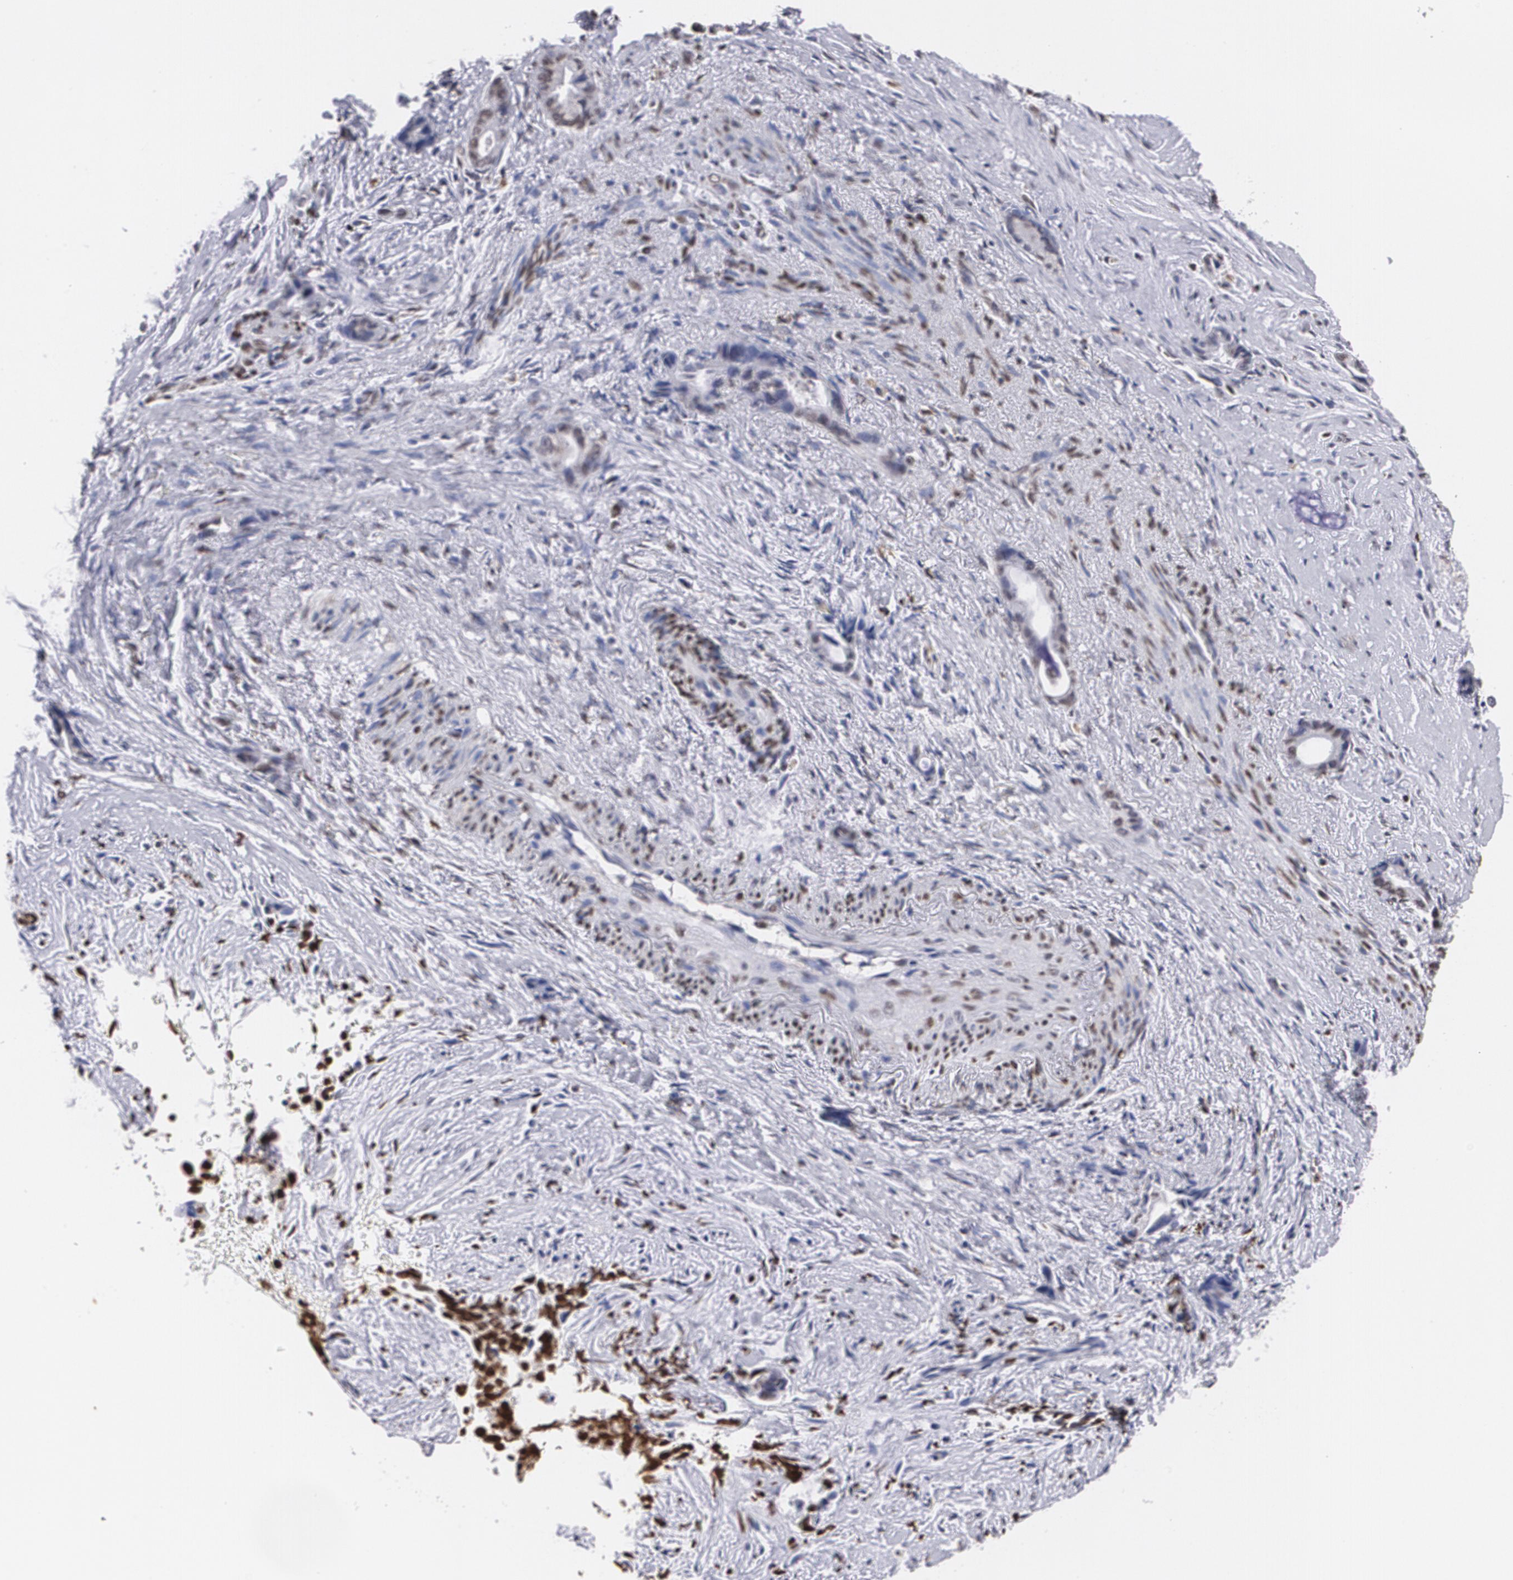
{"staining": {"intensity": "moderate", "quantity": "25%-75%", "location": "cytoplasmic/membranous,nuclear"}, "tissue": "liver cancer", "cell_type": "Tumor cells", "image_type": "cancer", "snomed": [{"axis": "morphology", "description": "Cholangiocarcinoma"}, {"axis": "topography", "description": "Liver"}], "caption": "Brown immunohistochemical staining in human liver cancer reveals moderate cytoplasmic/membranous and nuclear positivity in approximately 25%-75% of tumor cells.", "gene": "MVP", "patient": {"sex": "female", "age": 55}}